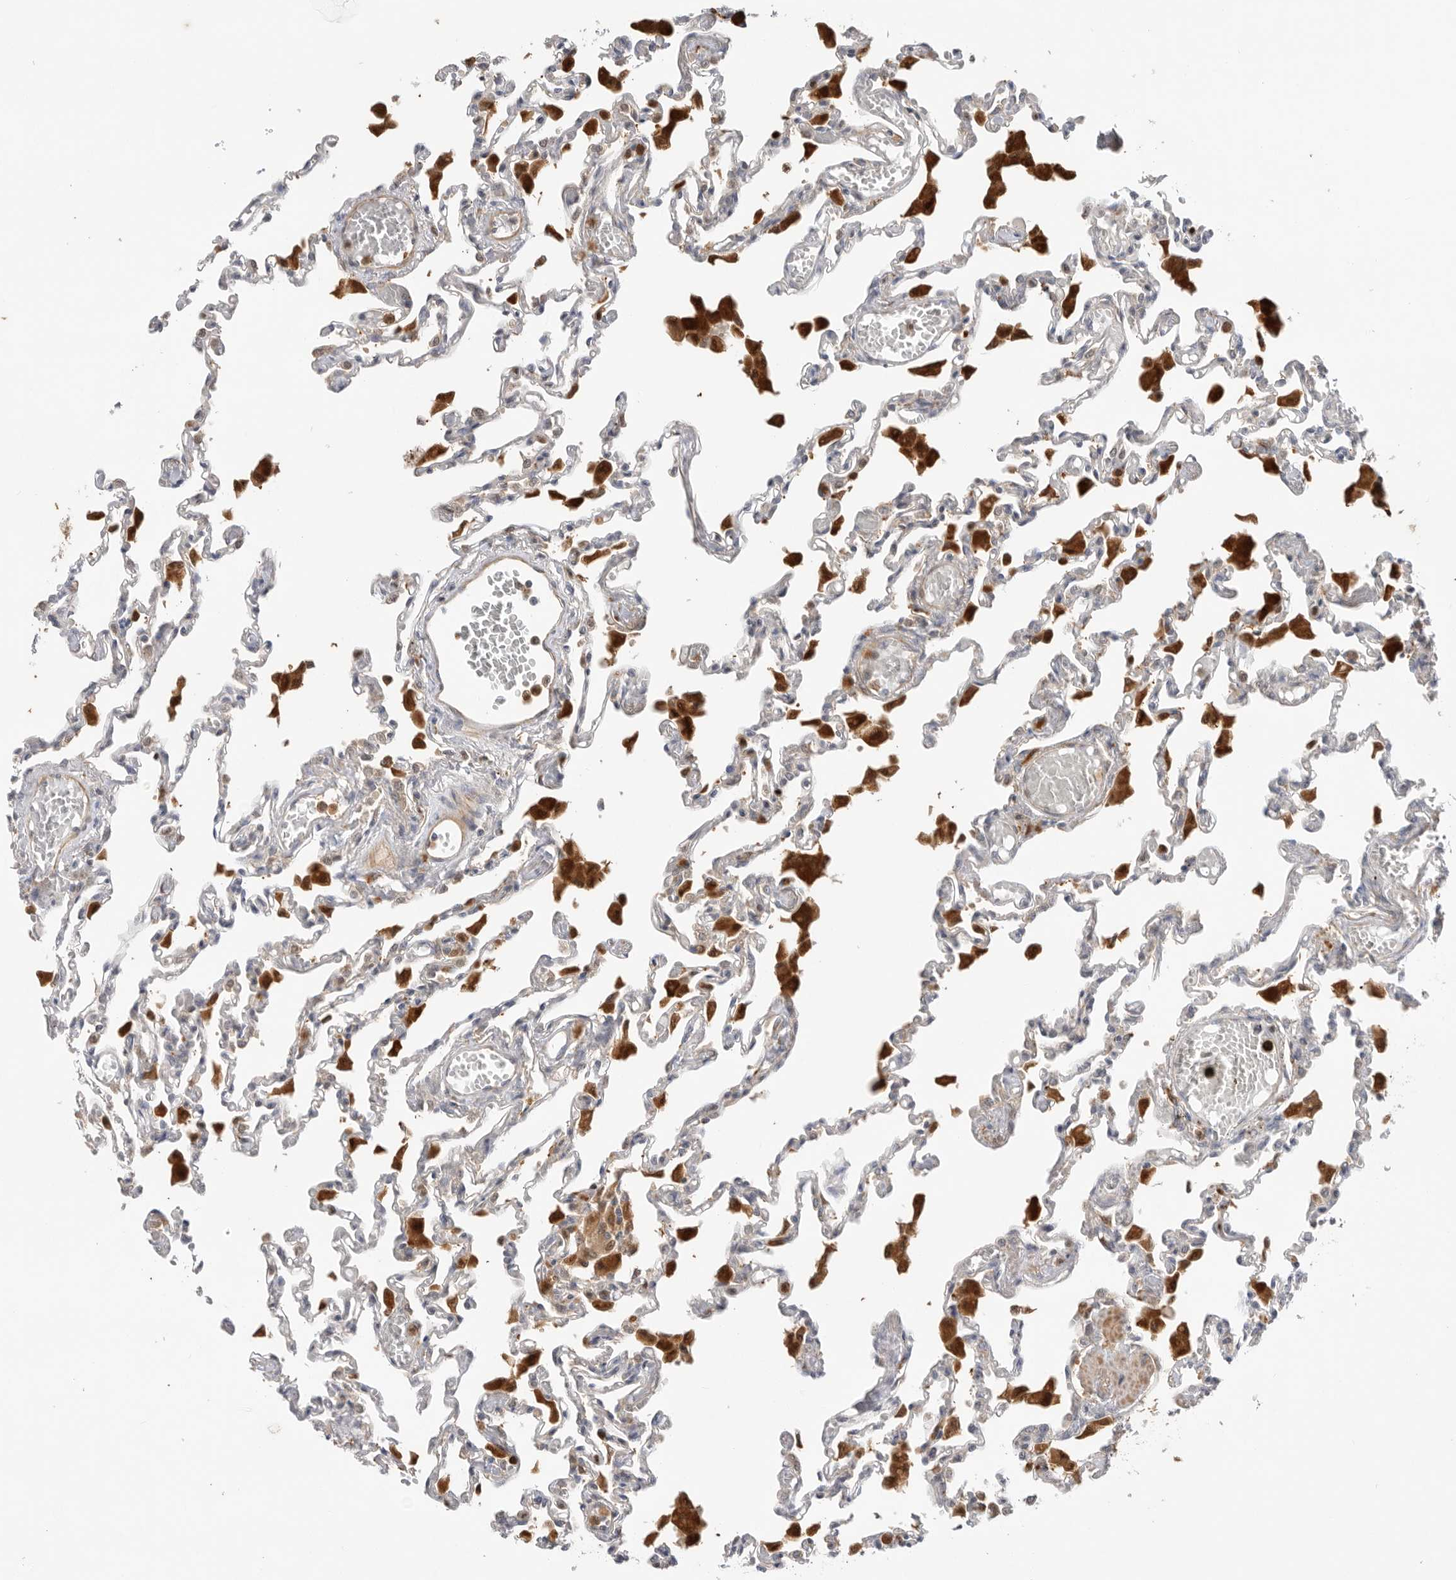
{"staining": {"intensity": "negative", "quantity": "none", "location": "none"}, "tissue": "lung", "cell_type": "Alveolar cells", "image_type": "normal", "snomed": [{"axis": "morphology", "description": "Normal tissue, NOS"}, {"axis": "topography", "description": "Bronchus"}, {"axis": "topography", "description": "Lung"}], "caption": "High power microscopy image of an immunohistochemistry (IHC) photomicrograph of unremarkable lung, revealing no significant staining in alveolar cells.", "gene": "GNE", "patient": {"sex": "female", "age": 49}}